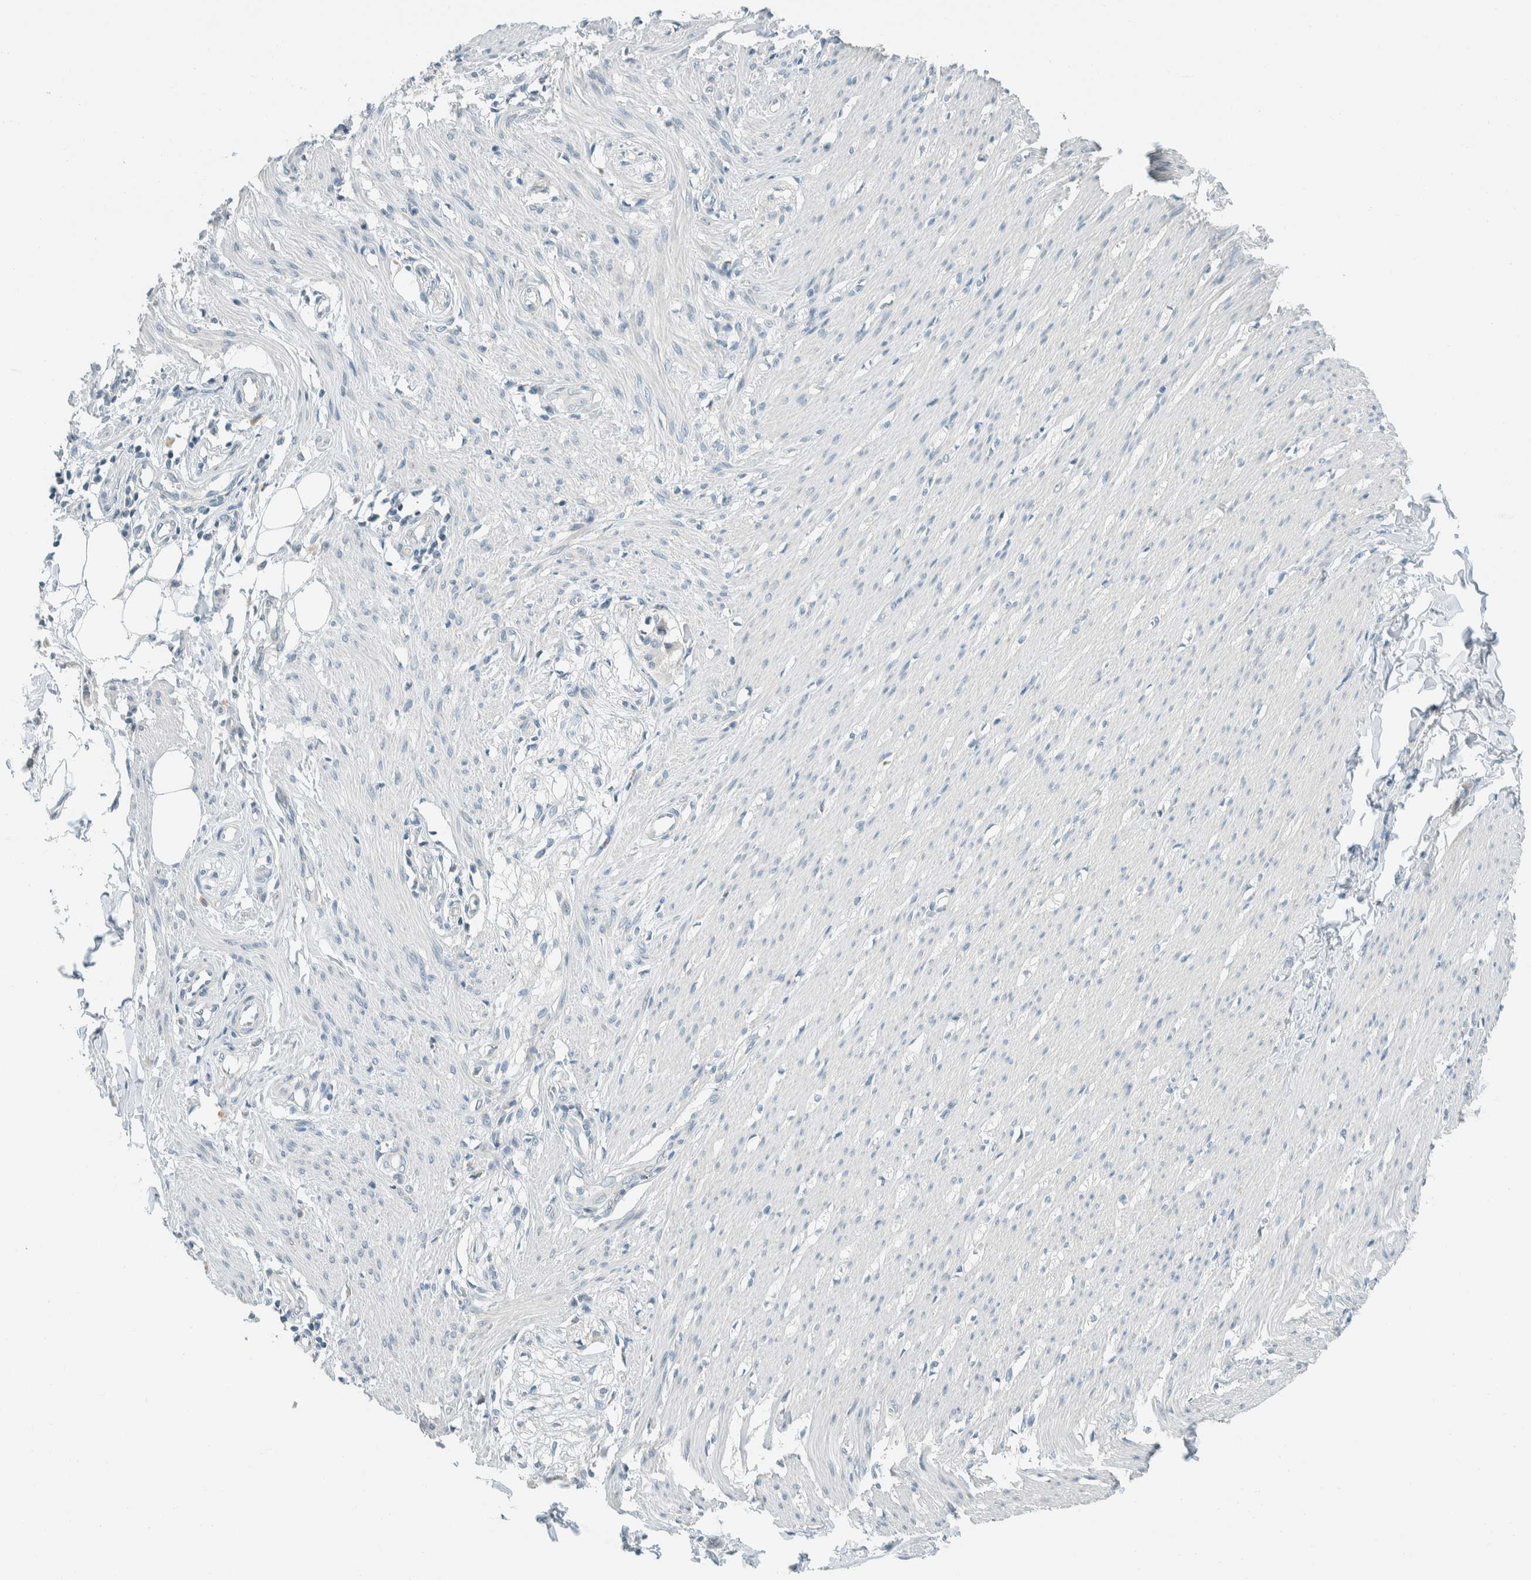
{"staining": {"intensity": "negative", "quantity": "none", "location": "none"}, "tissue": "smooth muscle", "cell_type": "Smooth muscle cells", "image_type": "normal", "snomed": [{"axis": "morphology", "description": "Normal tissue, NOS"}, {"axis": "morphology", "description": "Adenocarcinoma, NOS"}, {"axis": "topography", "description": "Smooth muscle"}, {"axis": "topography", "description": "Colon"}], "caption": "DAB (3,3'-diaminobenzidine) immunohistochemical staining of benign human smooth muscle reveals no significant staining in smooth muscle cells.", "gene": "AARSD1", "patient": {"sex": "male", "age": 14}}